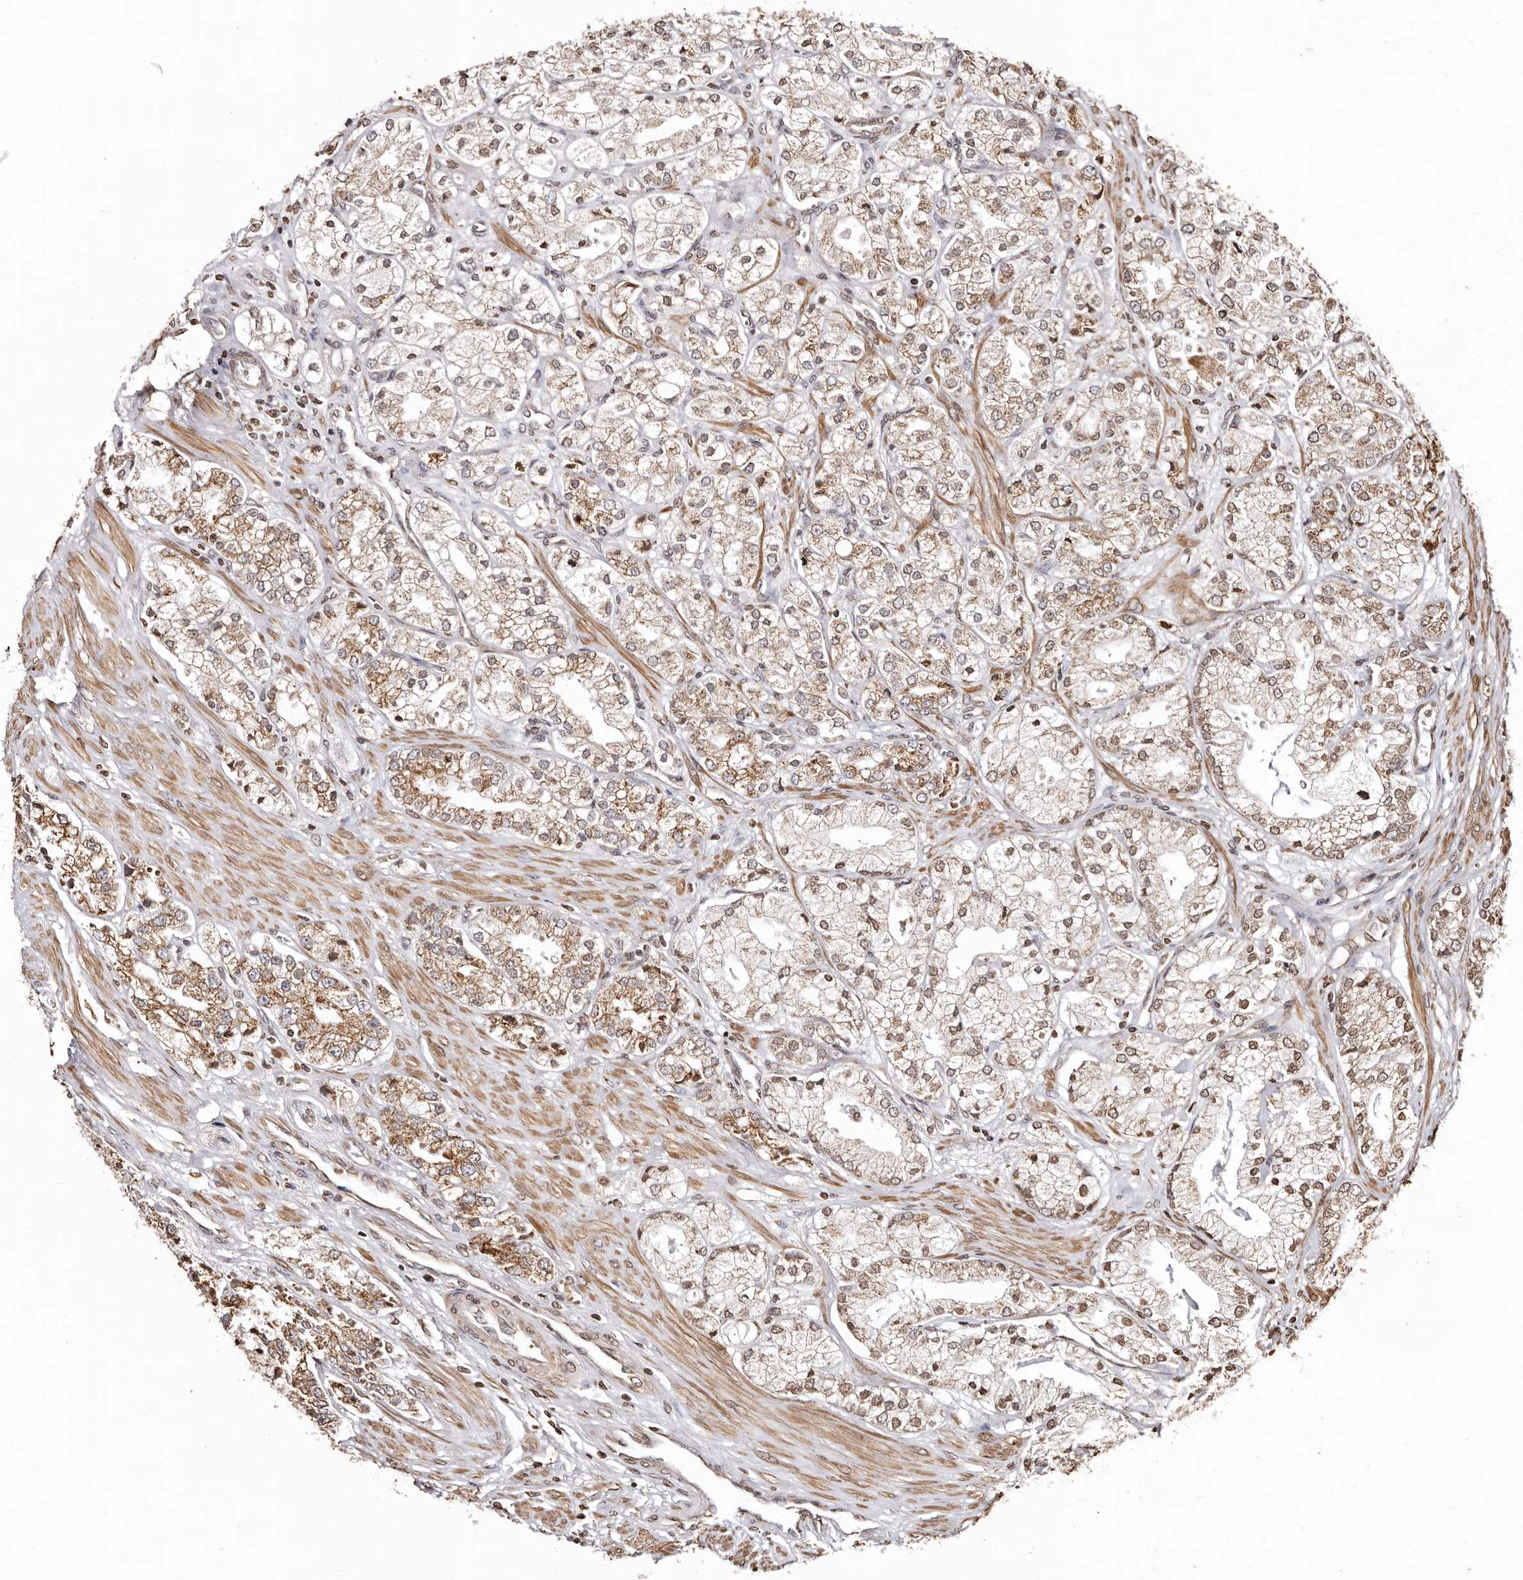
{"staining": {"intensity": "moderate", "quantity": "25%-75%", "location": "cytoplasmic/membranous"}, "tissue": "prostate cancer", "cell_type": "Tumor cells", "image_type": "cancer", "snomed": [{"axis": "morphology", "description": "Adenocarcinoma, High grade"}, {"axis": "topography", "description": "Prostate"}], "caption": "Brown immunohistochemical staining in human prostate cancer shows moderate cytoplasmic/membranous positivity in about 25%-75% of tumor cells. The protein is stained brown, and the nuclei are stained in blue (DAB IHC with brightfield microscopy, high magnification).", "gene": "CCDC190", "patient": {"sex": "male", "age": 50}}